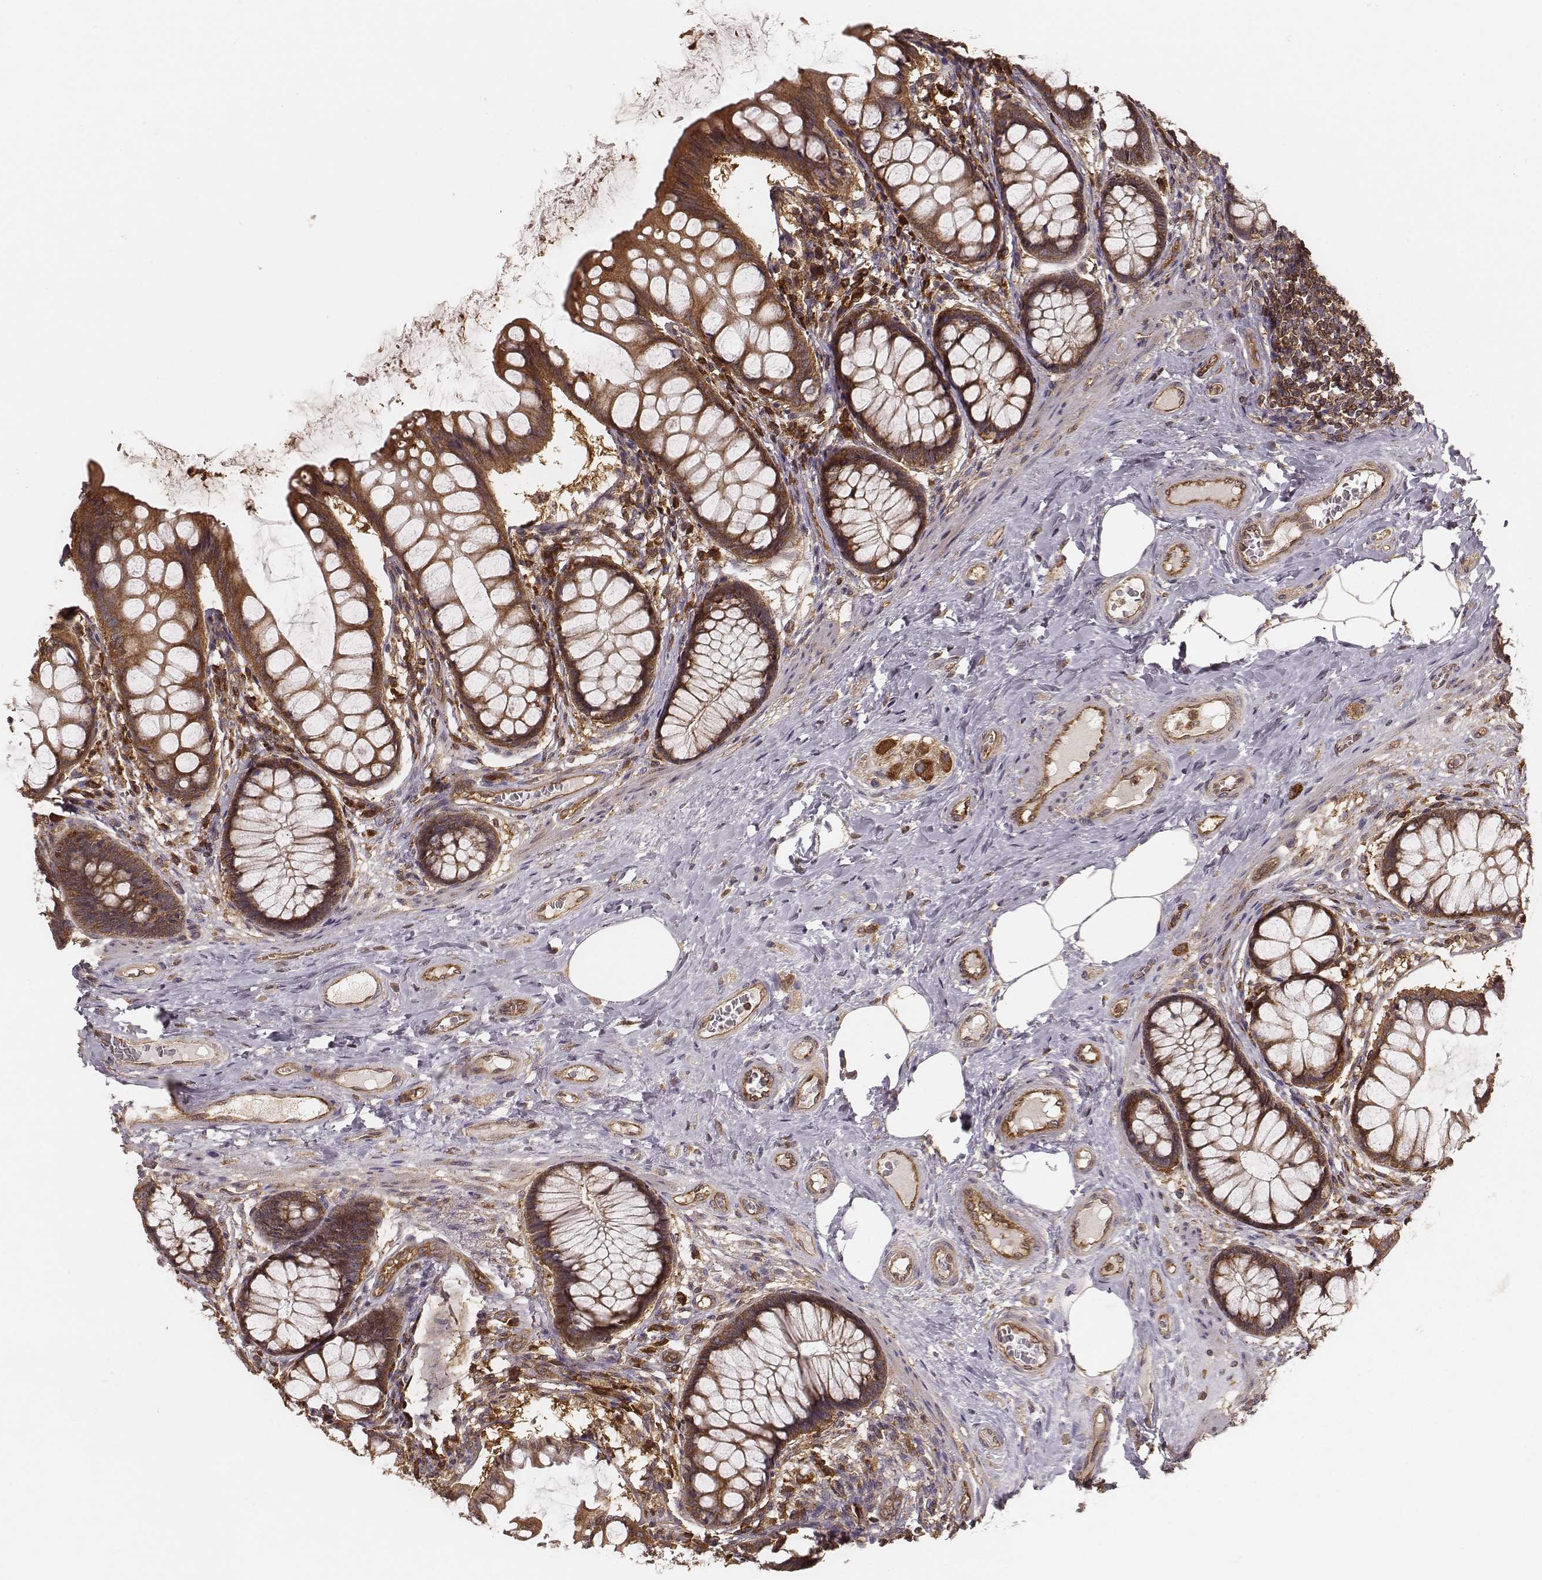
{"staining": {"intensity": "strong", "quantity": ">75%", "location": "cytoplasmic/membranous"}, "tissue": "colon", "cell_type": "Endothelial cells", "image_type": "normal", "snomed": [{"axis": "morphology", "description": "Normal tissue, NOS"}, {"axis": "topography", "description": "Colon"}], "caption": "Immunohistochemistry of unremarkable human colon demonstrates high levels of strong cytoplasmic/membranous expression in about >75% of endothelial cells. Ihc stains the protein of interest in brown and the nuclei are stained blue.", "gene": "CARS1", "patient": {"sex": "female", "age": 65}}